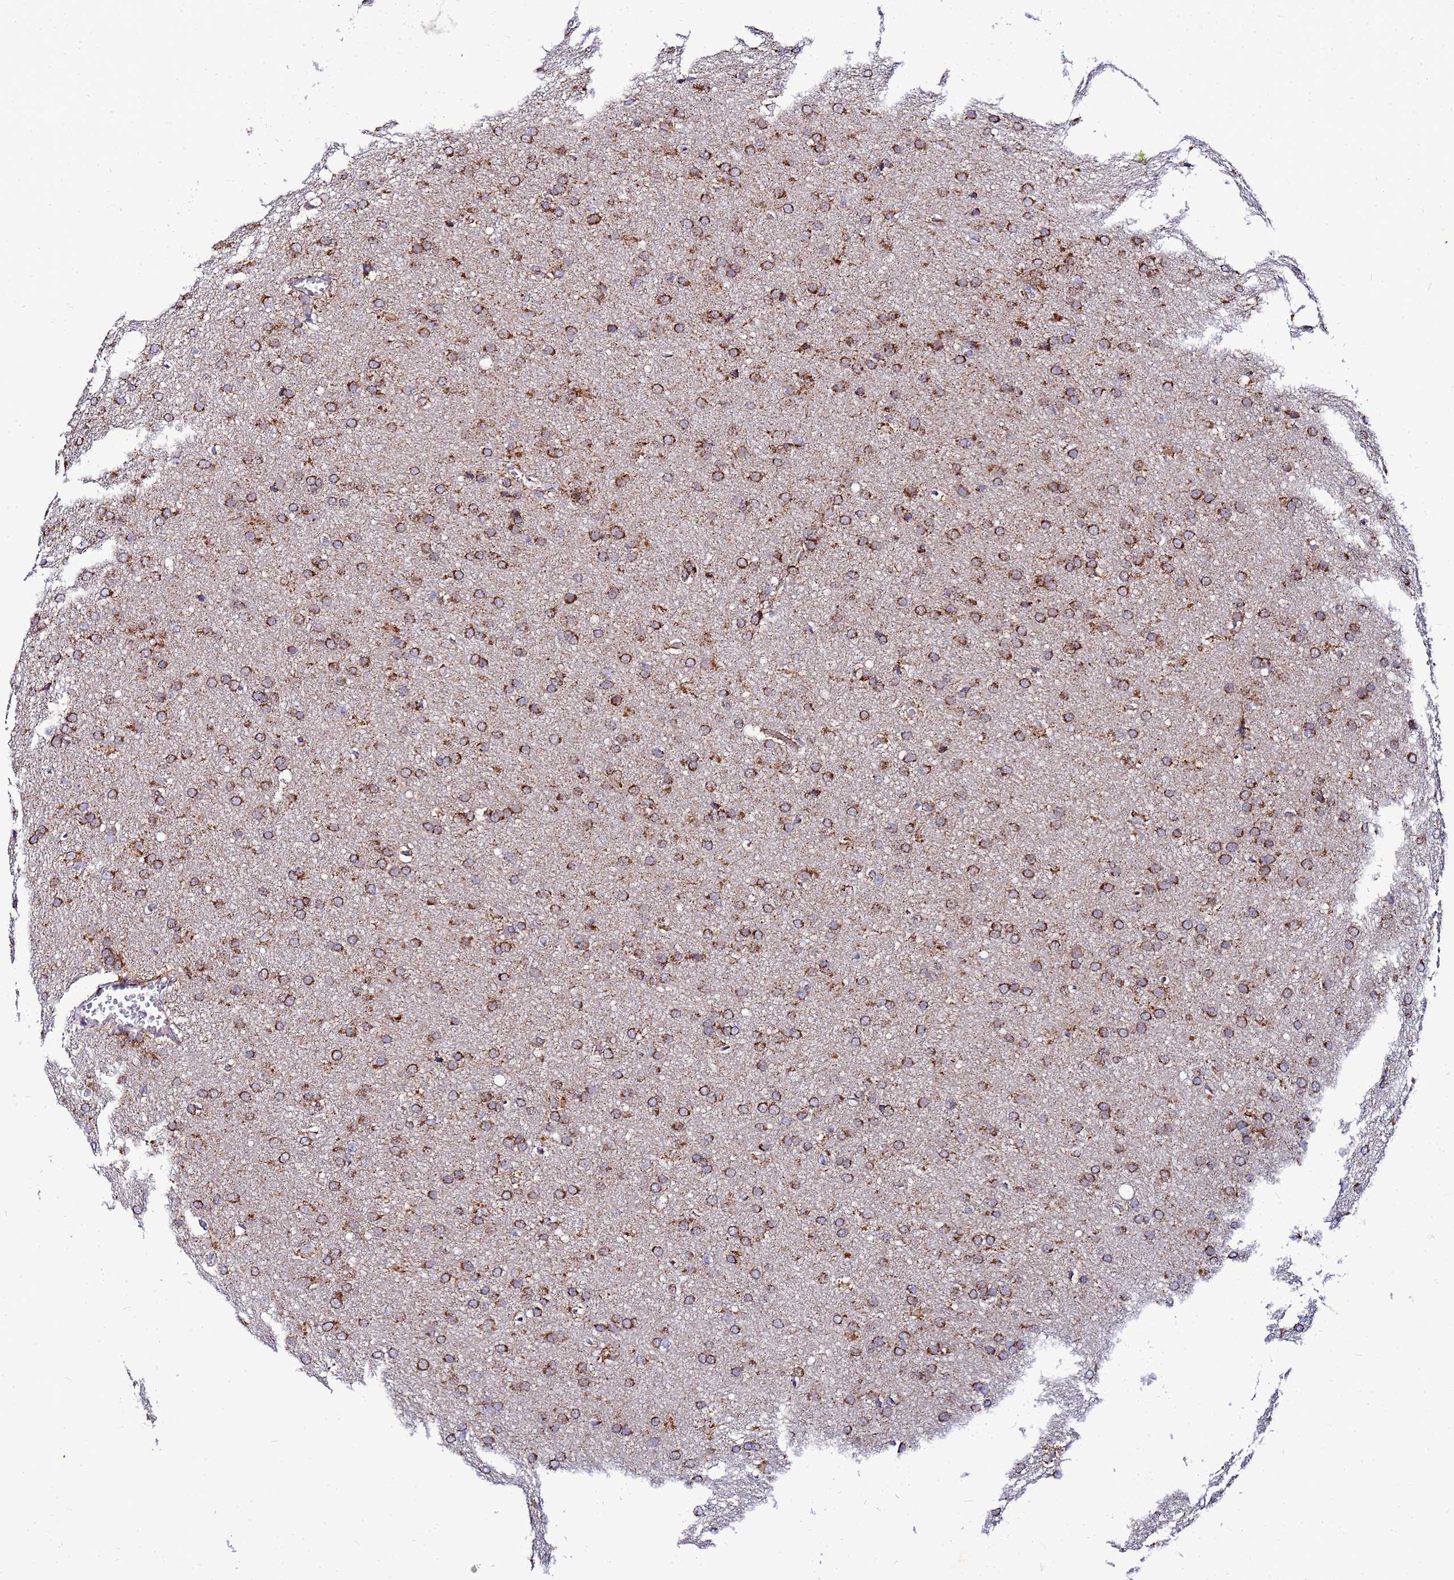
{"staining": {"intensity": "strong", "quantity": ">75%", "location": "cytoplasmic/membranous"}, "tissue": "glioma", "cell_type": "Tumor cells", "image_type": "cancer", "snomed": [{"axis": "morphology", "description": "Glioma, malignant, Low grade"}, {"axis": "topography", "description": "Brain"}], "caption": "Immunohistochemistry (IHC) histopathology image of neoplastic tissue: human malignant glioma (low-grade) stained using IHC displays high levels of strong protein expression localized specifically in the cytoplasmic/membranous of tumor cells, appearing as a cytoplasmic/membranous brown color.", "gene": "FAHD2A", "patient": {"sex": "female", "age": 32}}